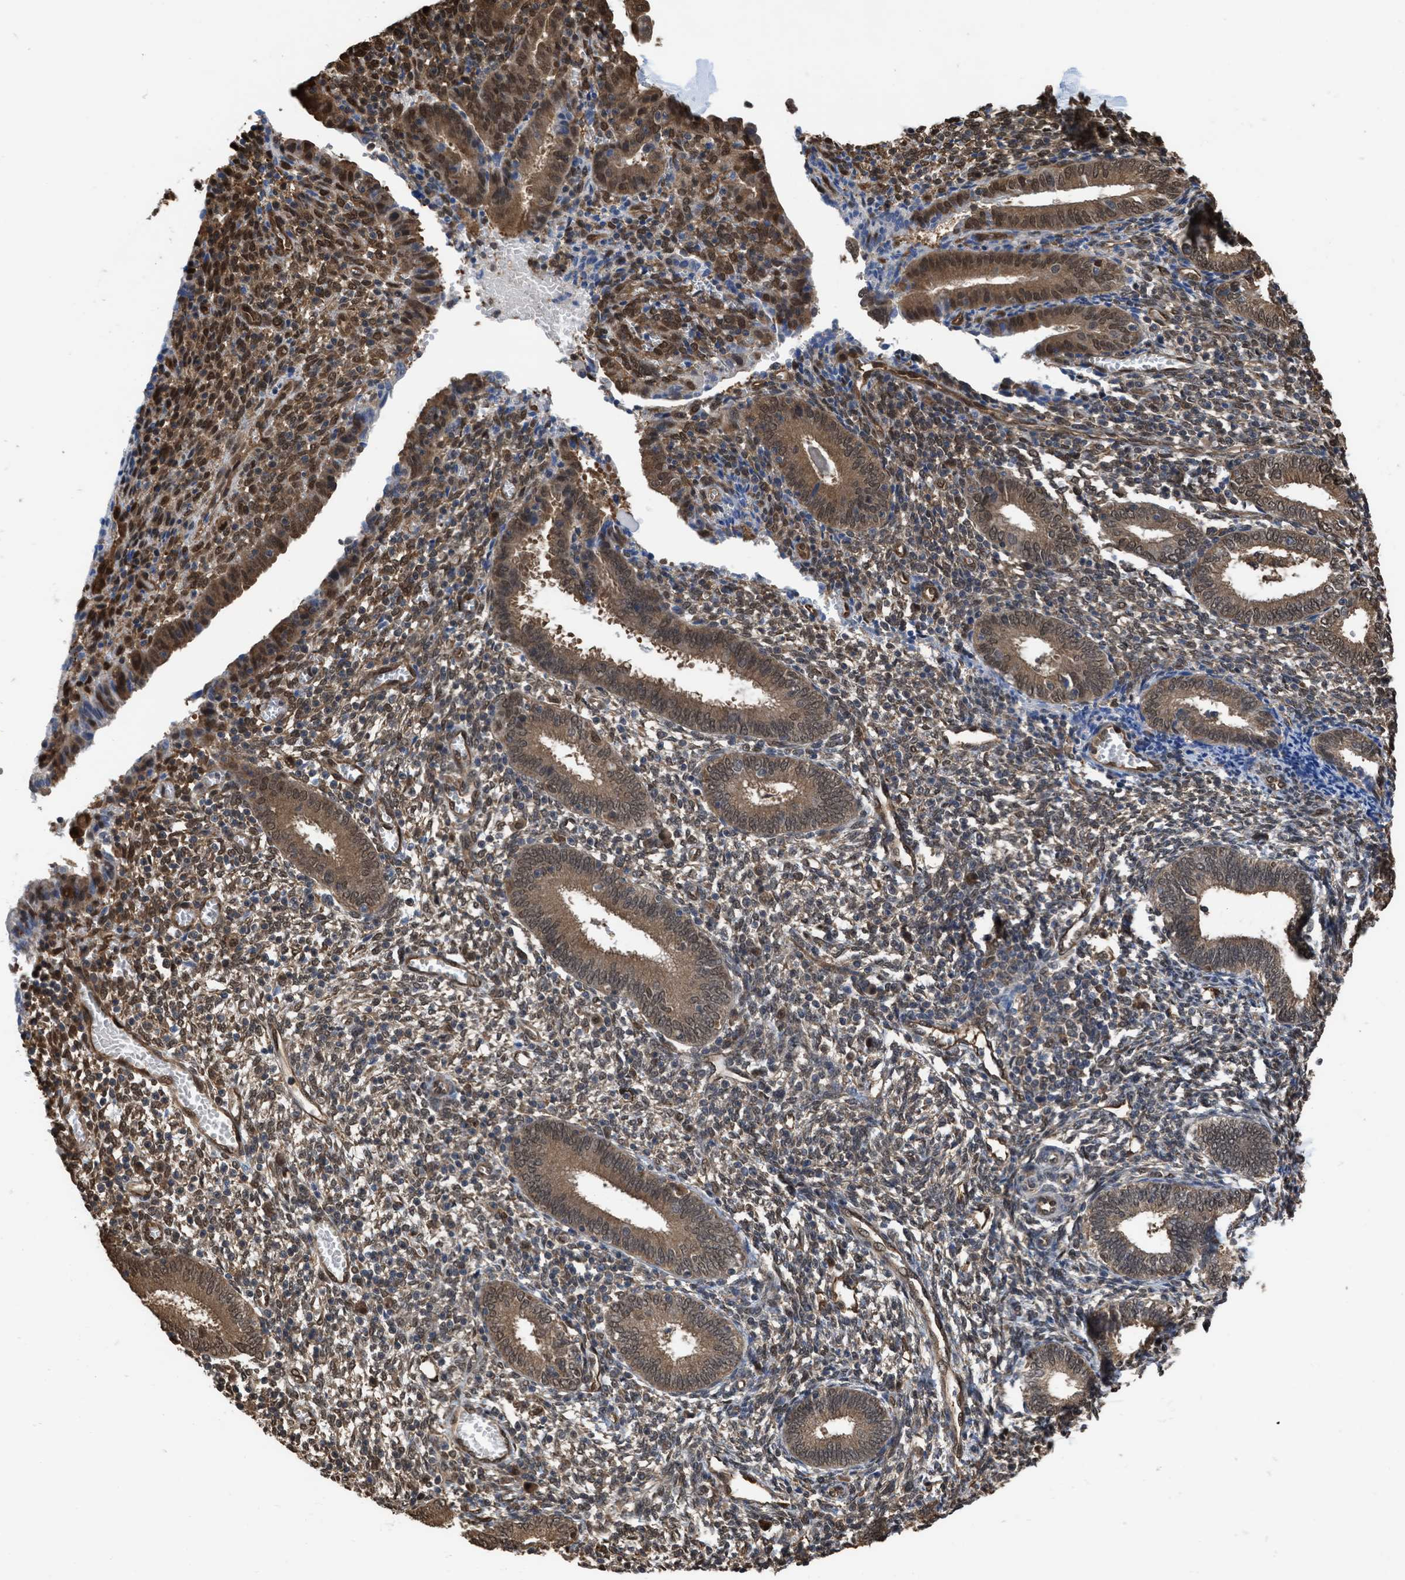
{"staining": {"intensity": "moderate", "quantity": "25%-75%", "location": "cytoplasmic/membranous,nuclear"}, "tissue": "endometrium", "cell_type": "Cells in endometrial stroma", "image_type": "normal", "snomed": [{"axis": "morphology", "description": "Normal tissue, NOS"}, {"axis": "topography", "description": "Endometrium"}], "caption": "Moderate cytoplasmic/membranous,nuclear staining for a protein is present in approximately 25%-75% of cells in endometrial stroma of benign endometrium using immunohistochemistry (IHC).", "gene": "YWHAG", "patient": {"sex": "female", "age": 41}}